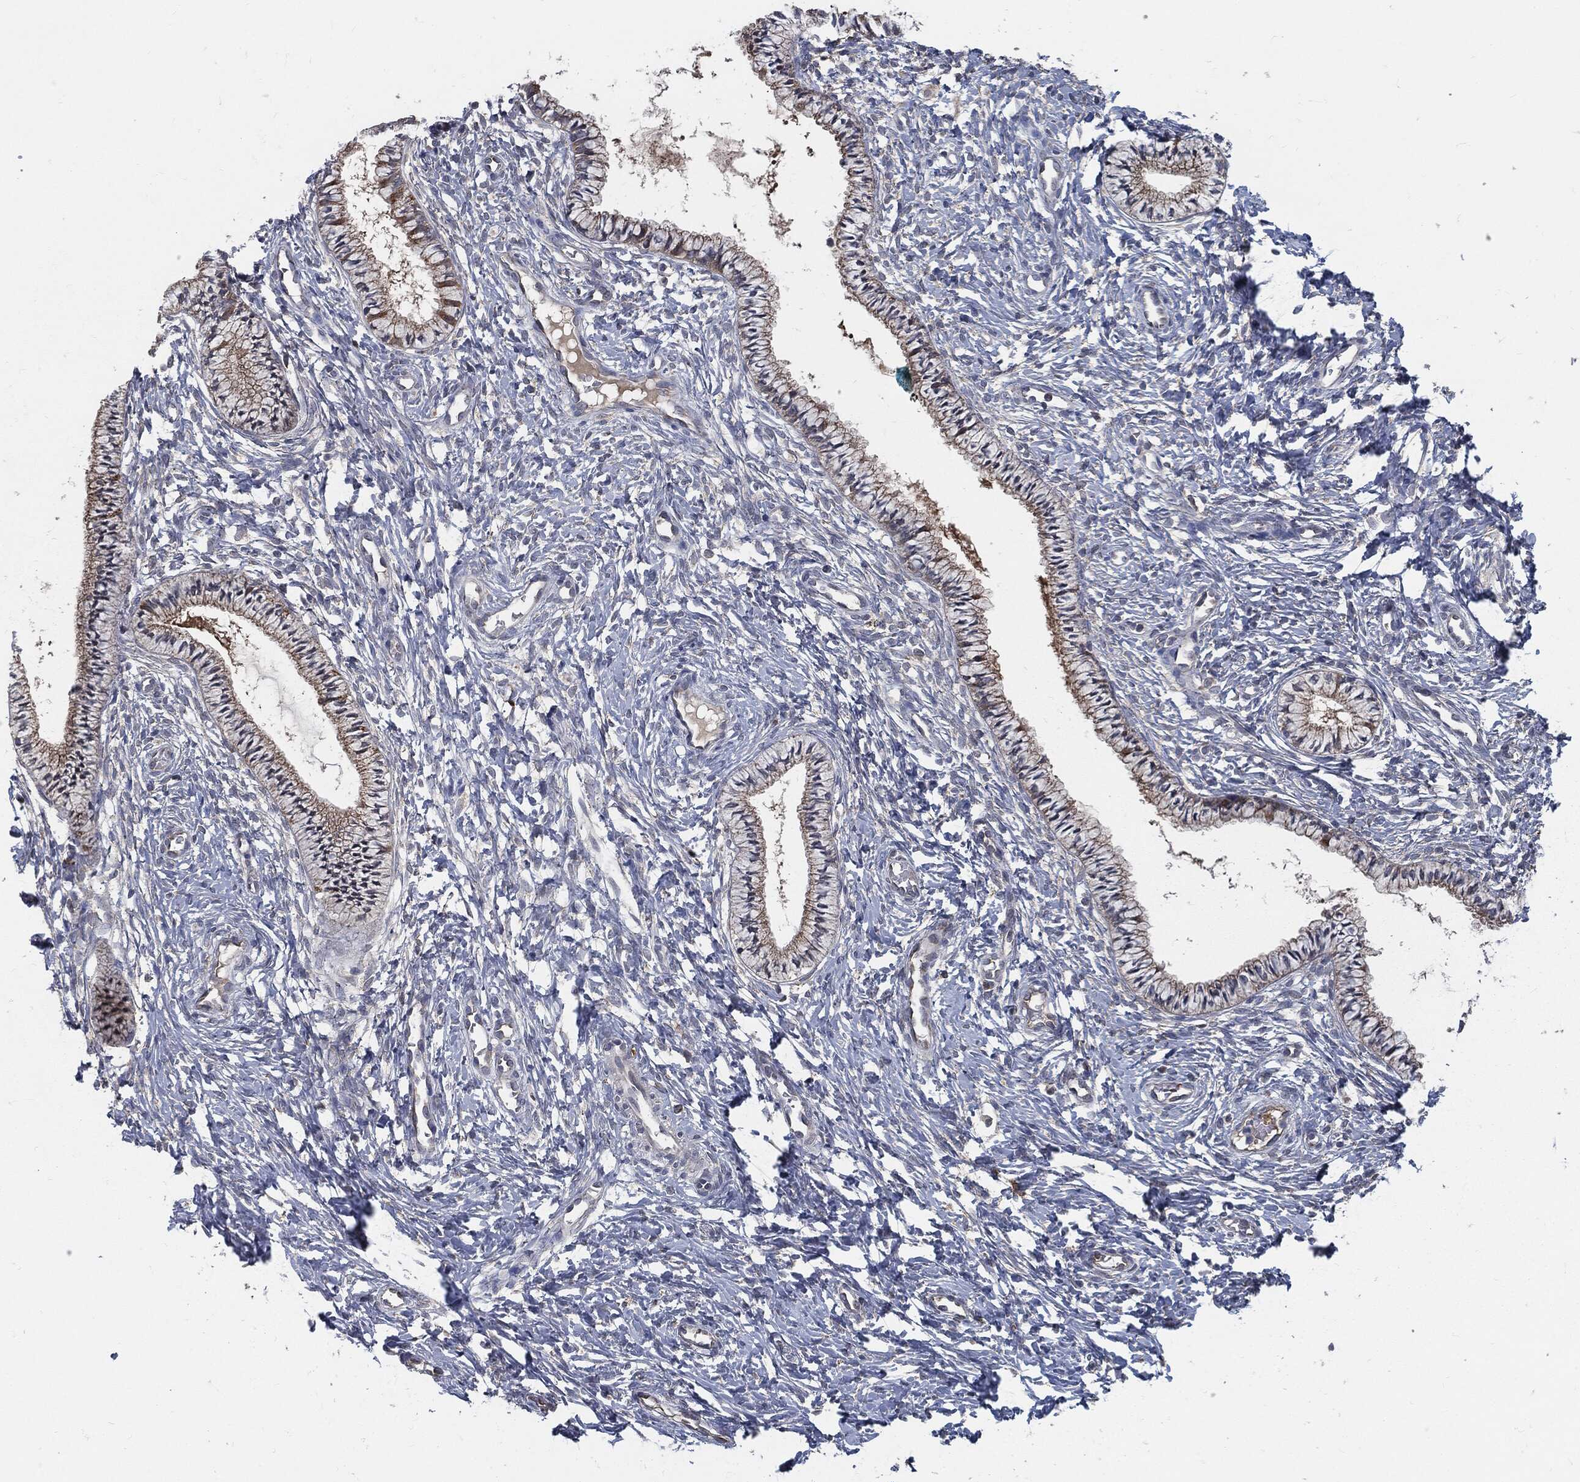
{"staining": {"intensity": "weak", "quantity": ">75%", "location": "cytoplasmic/membranous"}, "tissue": "cervix", "cell_type": "Glandular cells", "image_type": "normal", "snomed": [{"axis": "morphology", "description": "Normal tissue, NOS"}, {"axis": "topography", "description": "Cervix"}], "caption": "Weak cytoplasmic/membranous expression for a protein is present in approximately >75% of glandular cells of benign cervix using immunohistochemistry (IHC).", "gene": "PRDX4", "patient": {"sex": "female", "age": 39}}